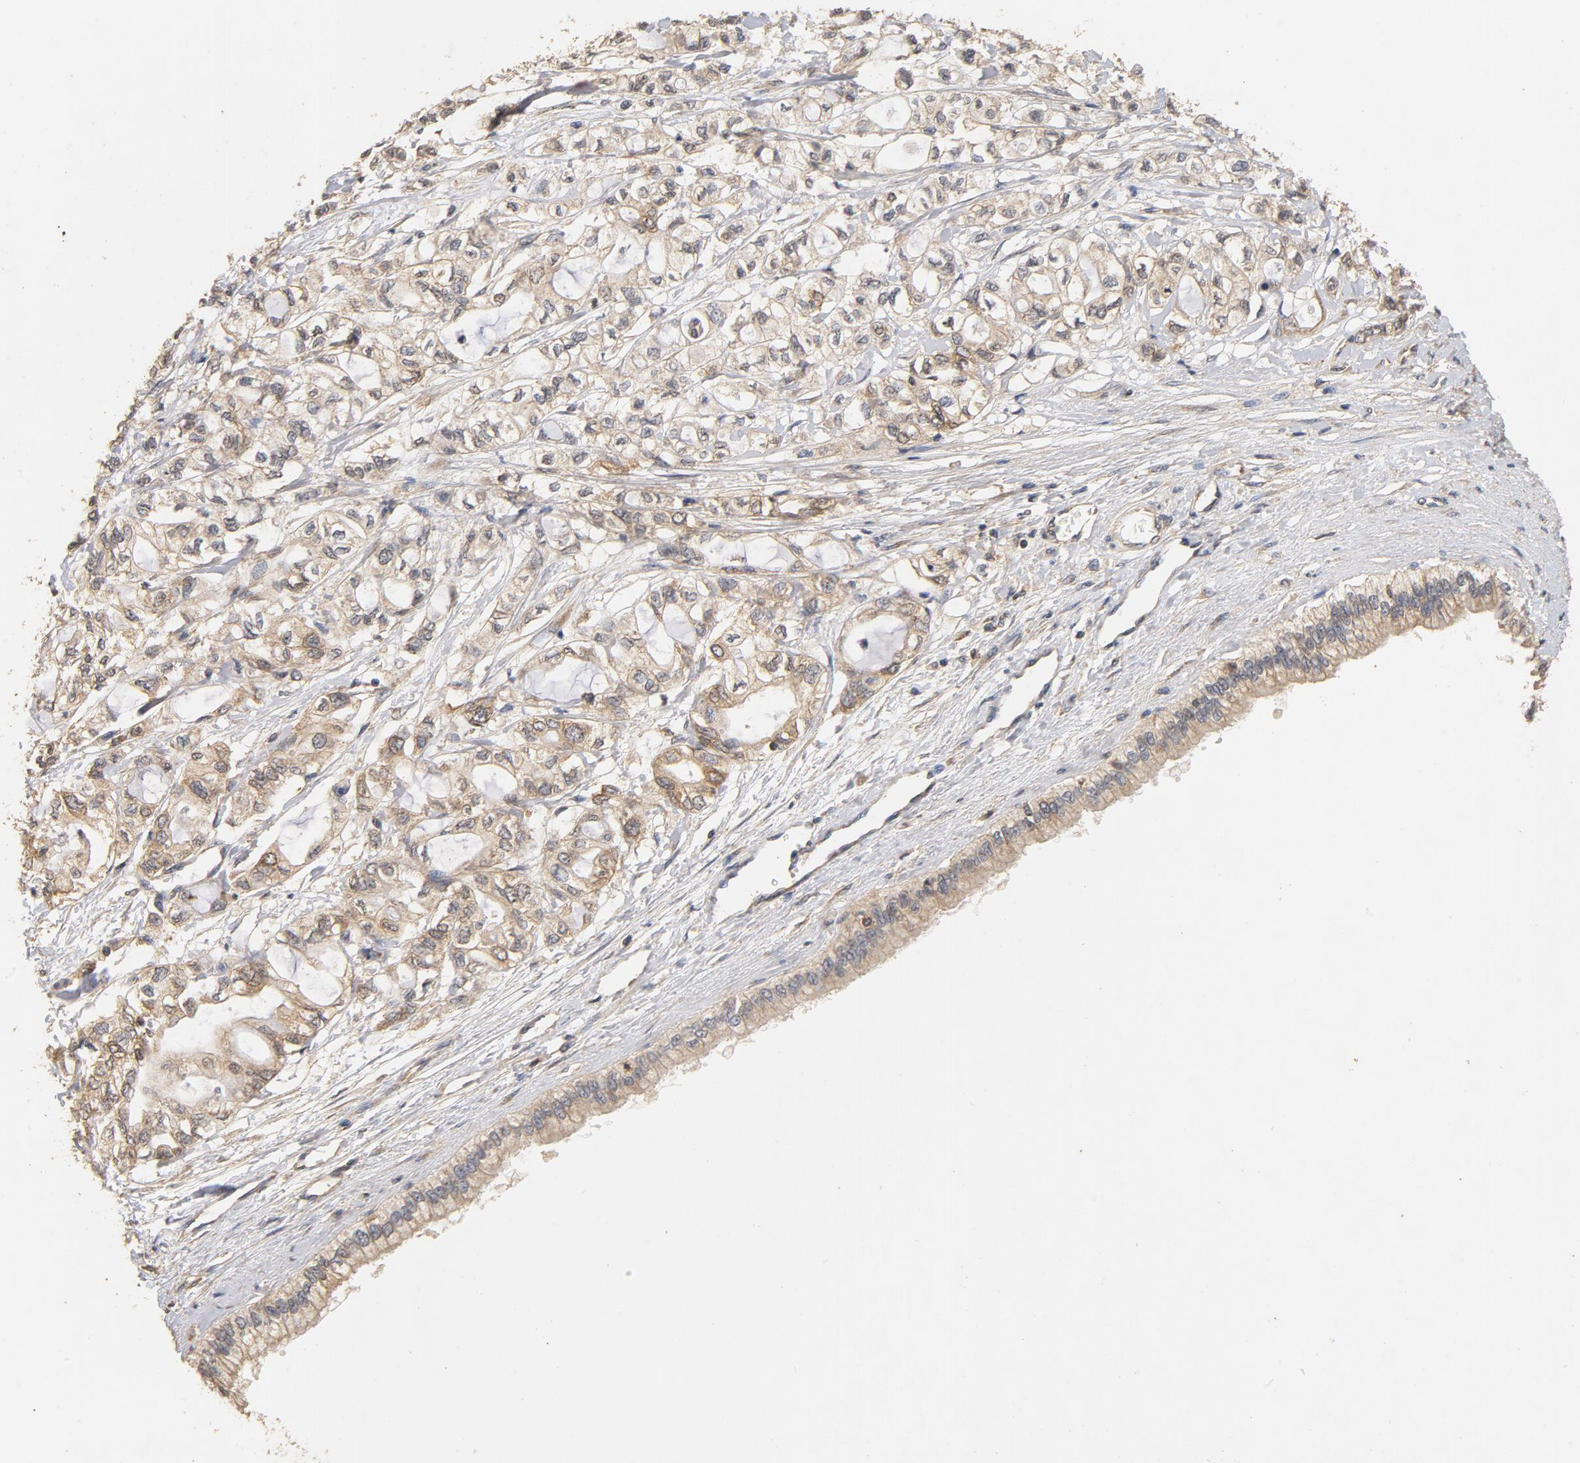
{"staining": {"intensity": "weak", "quantity": ">75%", "location": "cytoplasmic/membranous"}, "tissue": "pancreatic cancer", "cell_type": "Tumor cells", "image_type": "cancer", "snomed": [{"axis": "morphology", "description": "Adenocarcinoma, NOS"}, {"axis": "topography", "description": "Pancreas"}], "caption": "About >75% of tumor cells in pancreatic cancer demonstrate weak cytoplasmic/membranous protein staining as visualized by brown immunohistochemical staining.", "gene": "DDX6", "patient": {"sex": "male", "age": 79}}